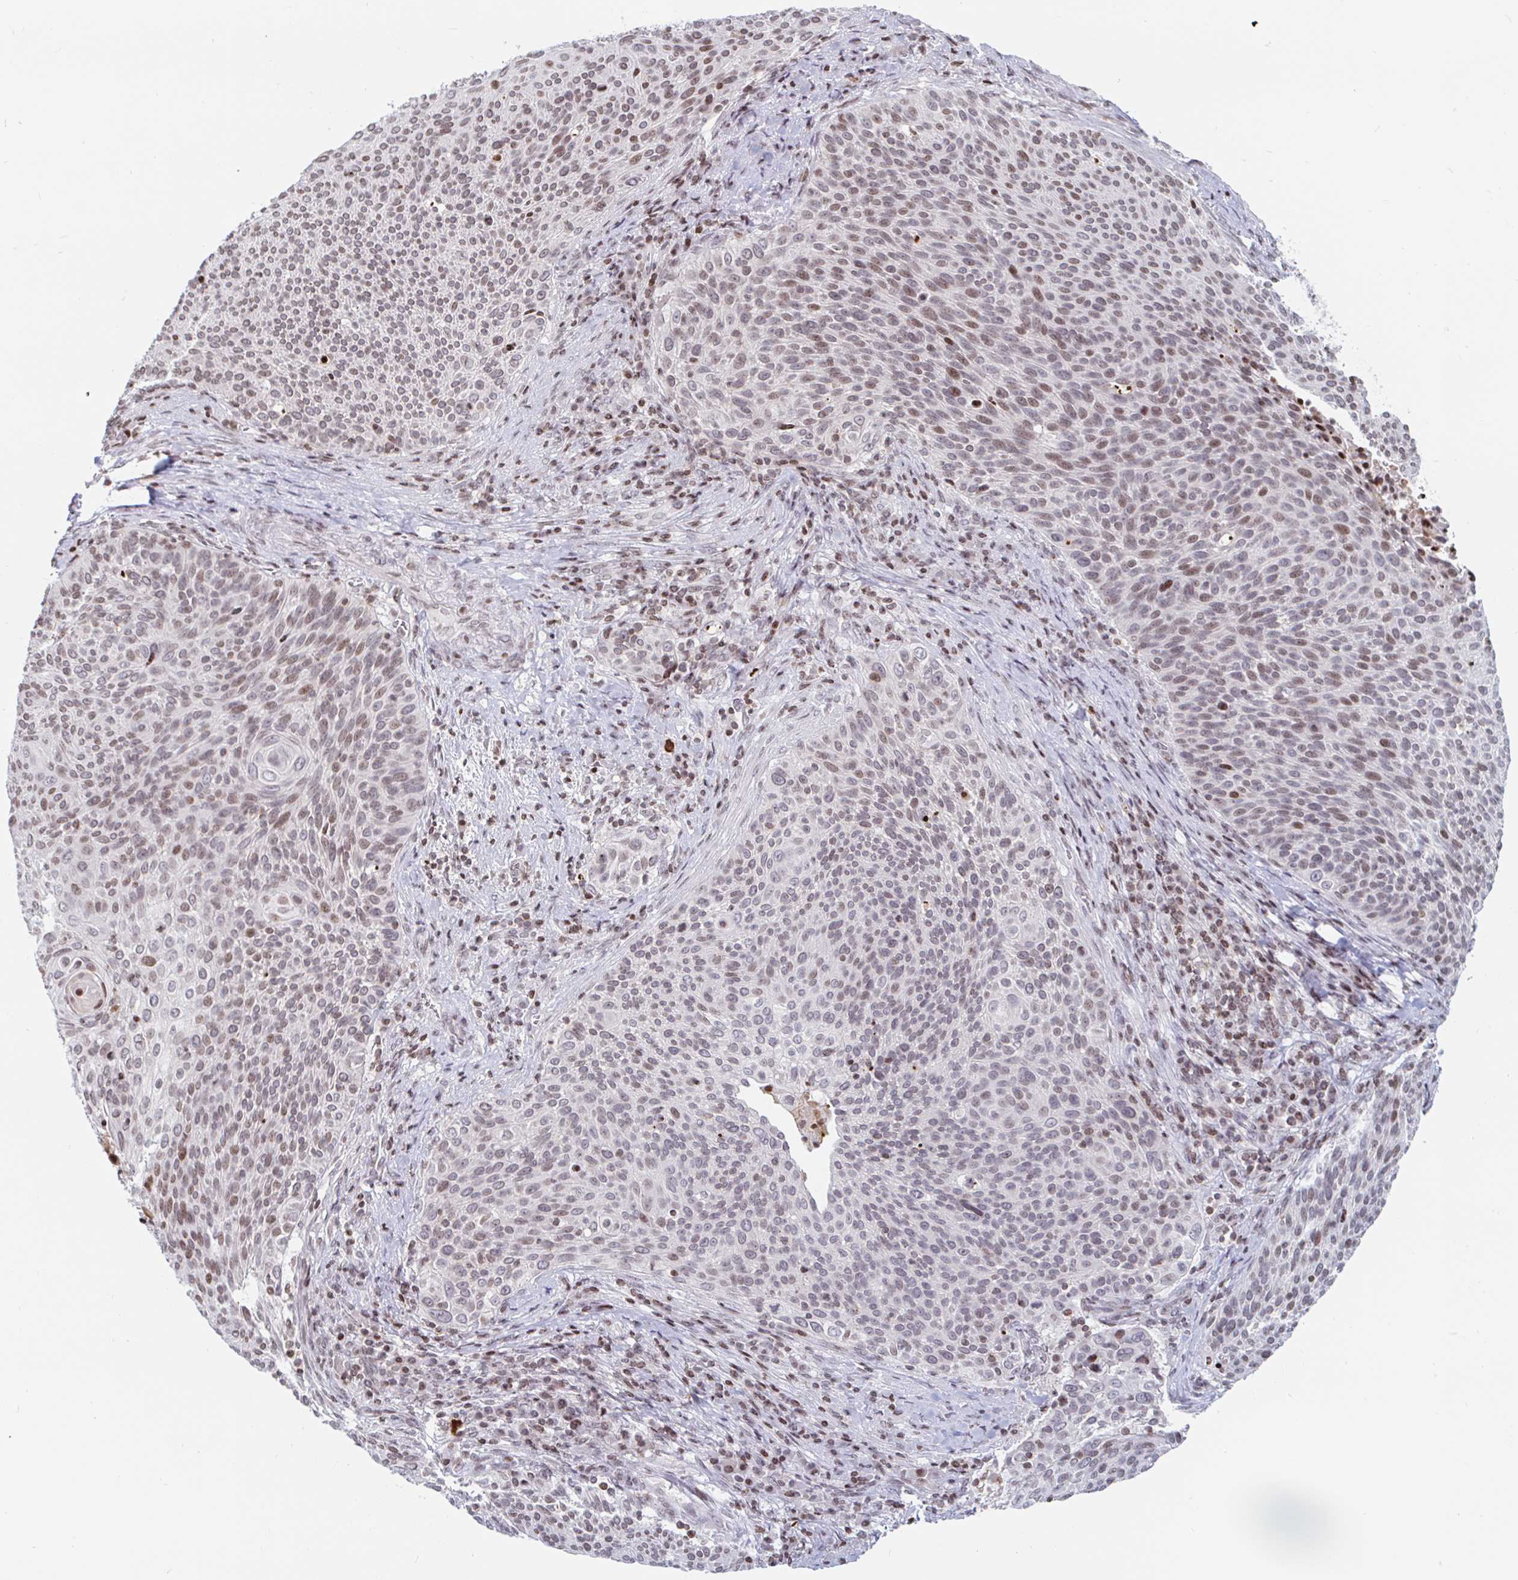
{"staining": {"intensity": "moderate", "quantity": "<25%", "location": "nuclear"}, "tissue": "cervical cancer", "cell_type": "Tumor cells", "image_type": "cancer", "snomed": [{"axis": "morphology", "description": "Squamous cell carcinoma, NOS"}, {"axis": "topography", "description": "Cervix"}], "caption": "This is an image of immunohistochemistry (IHC) staining of squamous cell carcinoma (cervical), which shows moderate positivity in the nuclear of tumor cells.", "gene": "HOXC10", "patient": {"sex": "female", "age": 31}}